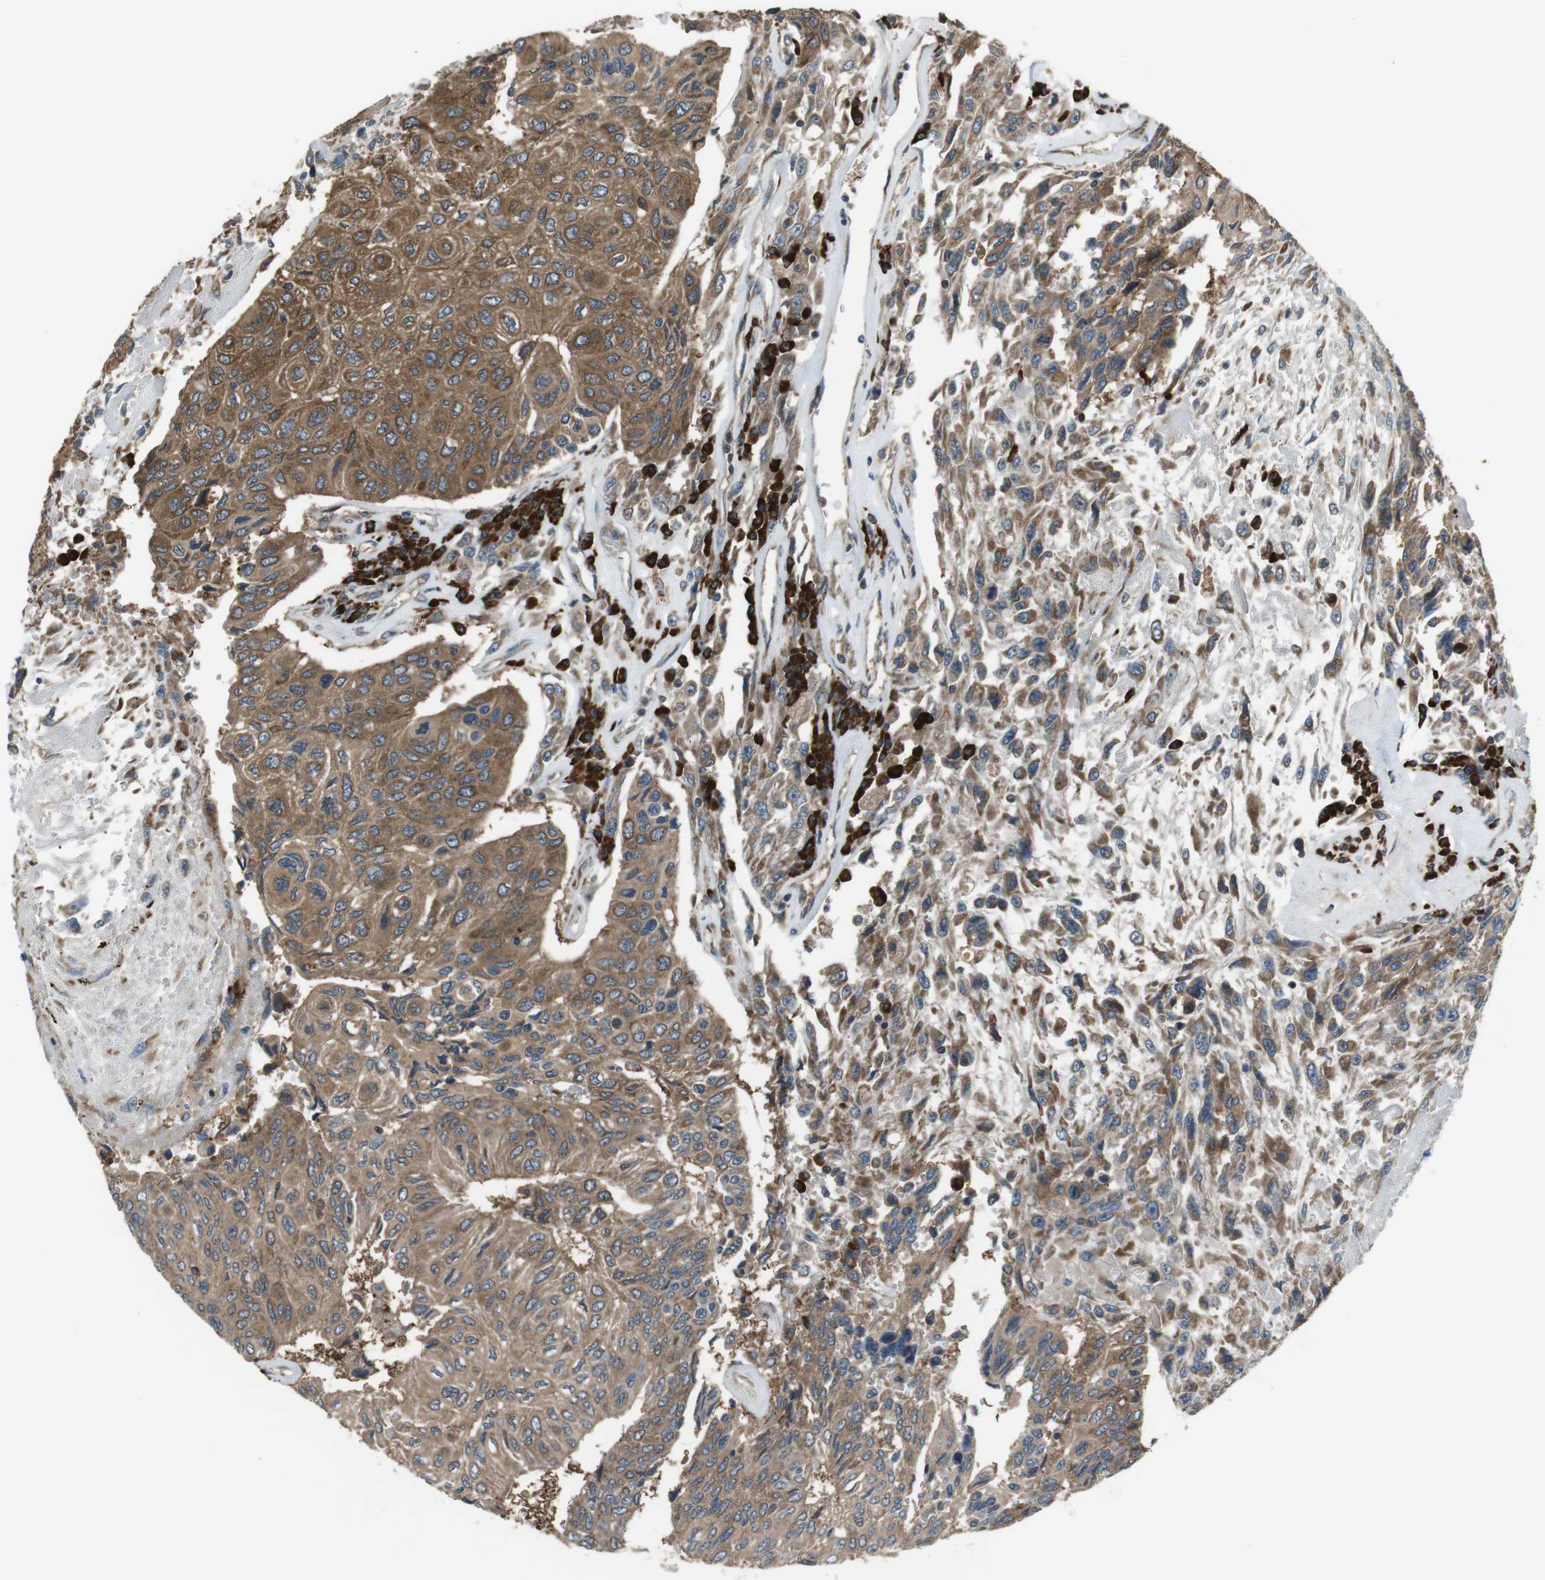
{"staining": {"intensity": "moderate", "quantity": ">75%", "location": "cytoplasmic/membranous"}, "tissue": "urothelial cancer", "cell_type": "Tumor cells", "image_type": "cancer", "snomed": [{"axis": "morphology", "description": "Urothelial carcinoma, High grade"}, {"axis": "topography", "description": "Urinary bladder"}], "caption": "A medium amount of moderate cytoplasmic/membranous staining is identified in about >75% of tumor cells in urothelial carcinoma (high-grade) tissue.", "gene": "SSR3", "patient": {"sex": "female", "age": 85}}